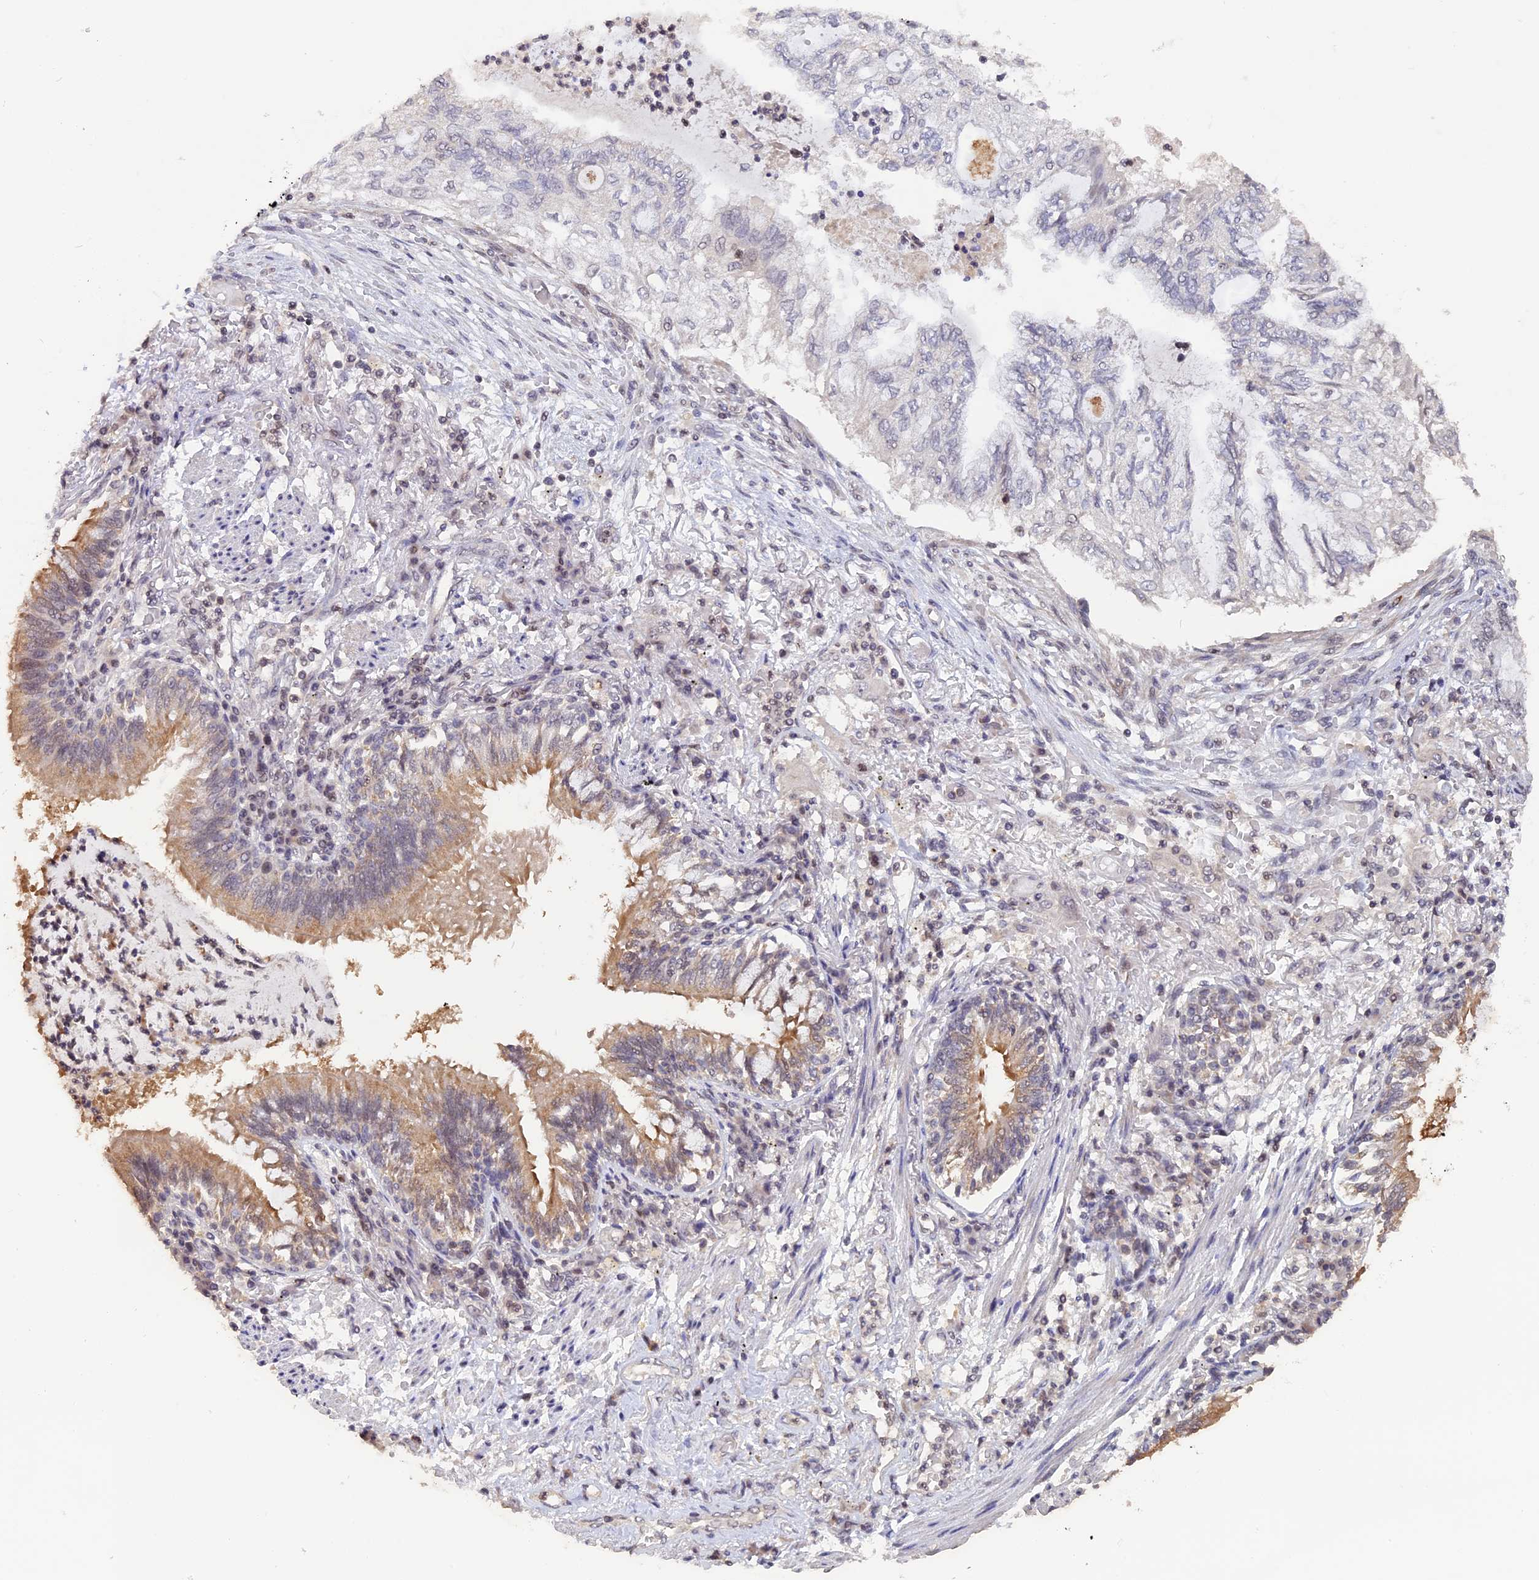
{"staining": {"intensity": "negative", "quantity": "none", "location": "none"}, "tissue": "lung cancer", "cell_type": "Tumor cells", "image_type": "cancer", "snomed": [{"axis": "morphology", "description": "Adenocarcinoma, NOS"}, {"axis": "topography", "description": "Lung"}], "caption": "Image shows no protein expression in tumor cells of lung adenocarcinoma tissue.", "gene": "RFC5", "patient": {"sex": "female", "age": 70}}